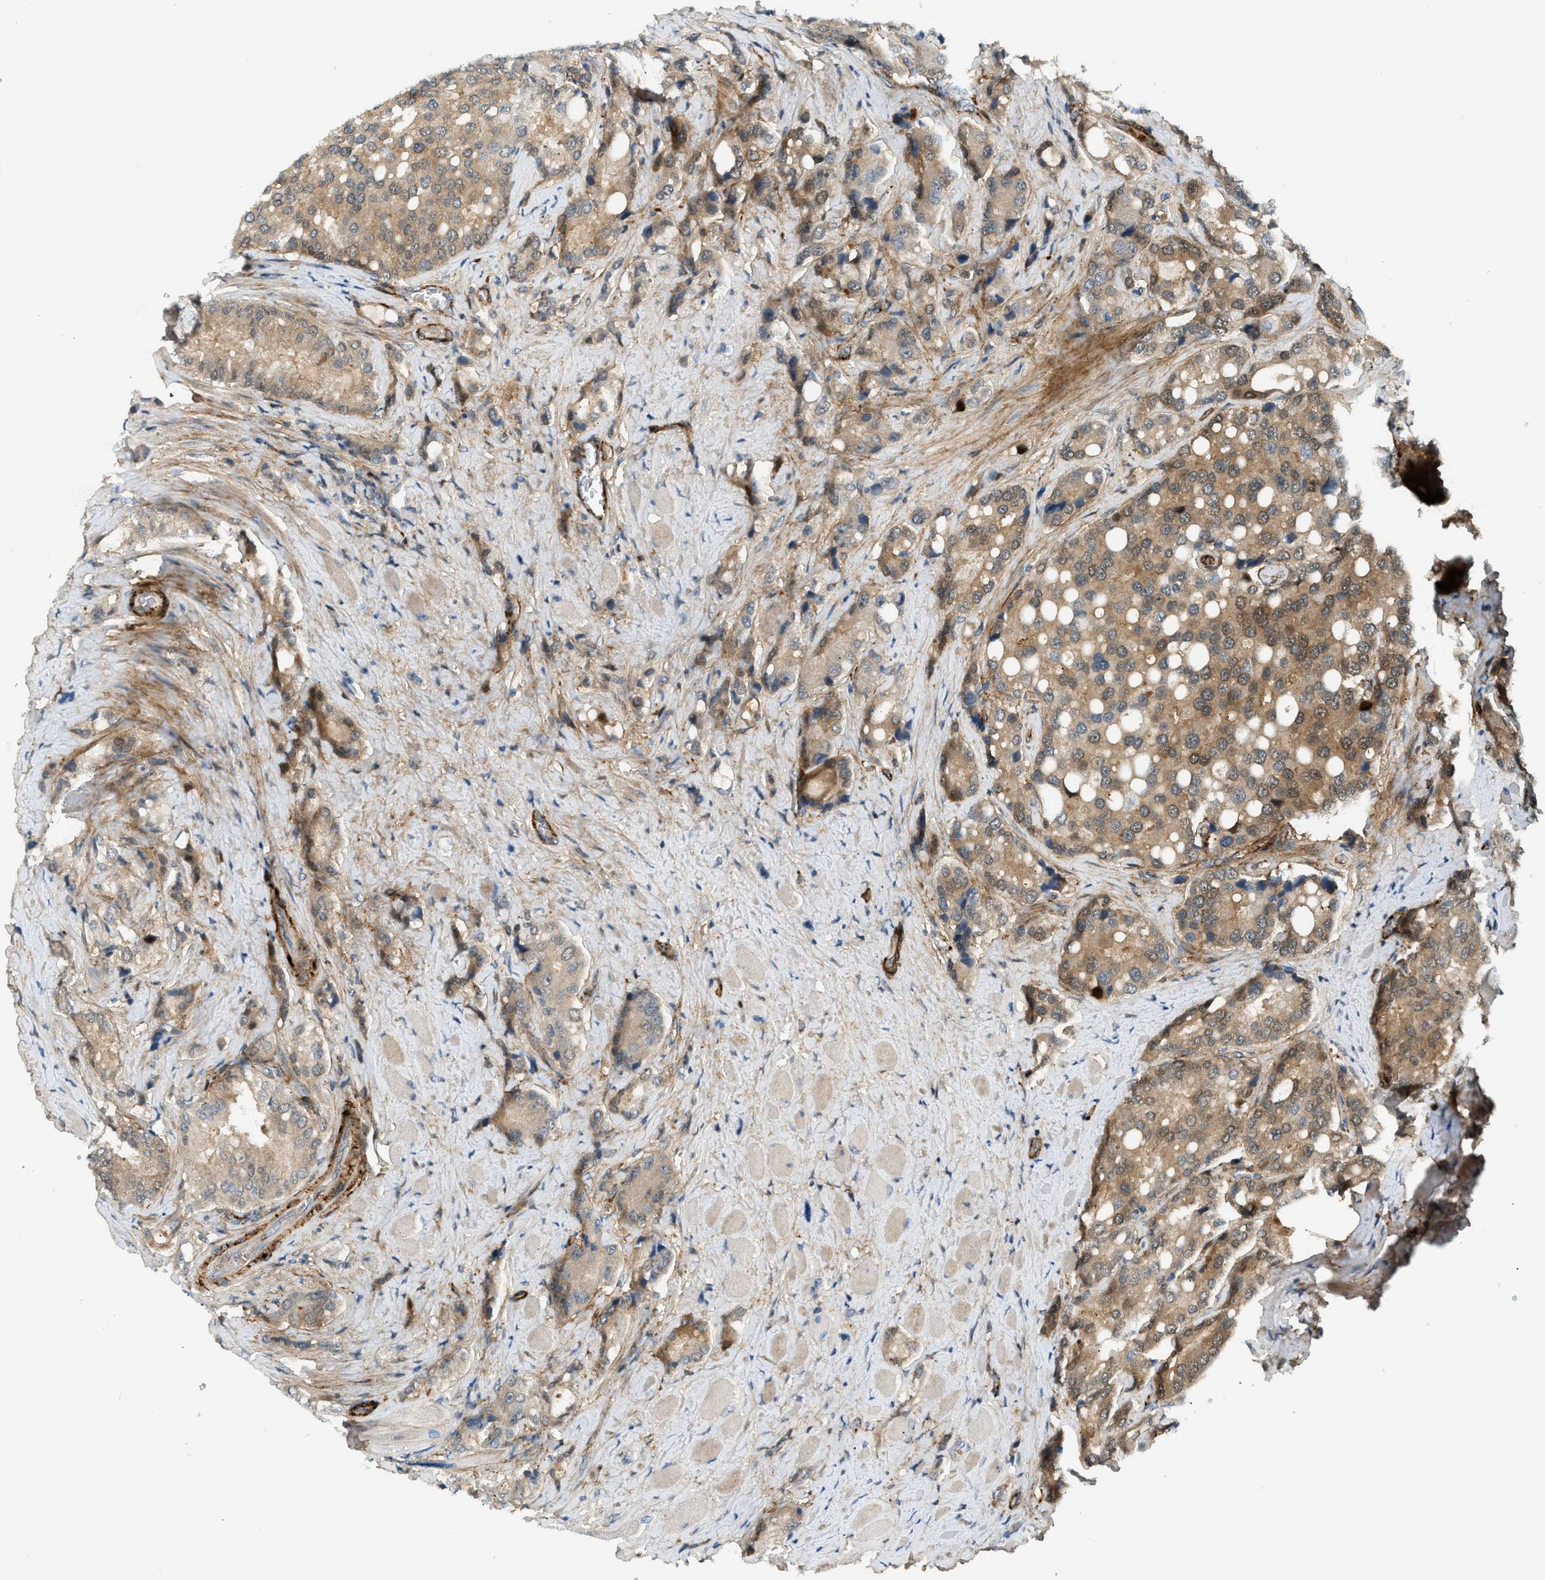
{"staining": {"intensity": "moderate", "quantity": ">75%", "location": "cytoplasmic/membranous"}, "tissue": "prostate cancer", "cell_type": "Tumor cells", "image_type": "cancer", "snomed": [{"axis": "morphology", "description": "Adenocarcinoma, High grade"}, {"axis": "topography", "description": "Prostate"}], "caption": "Moderate cytoplasmic/membranous protein positivity is present in approximately >75% of tumor cells in prostate adenocarcinoma (high-grade).", "gene": "EDNRA", "patient": {"sex": "male", "age": 50}}